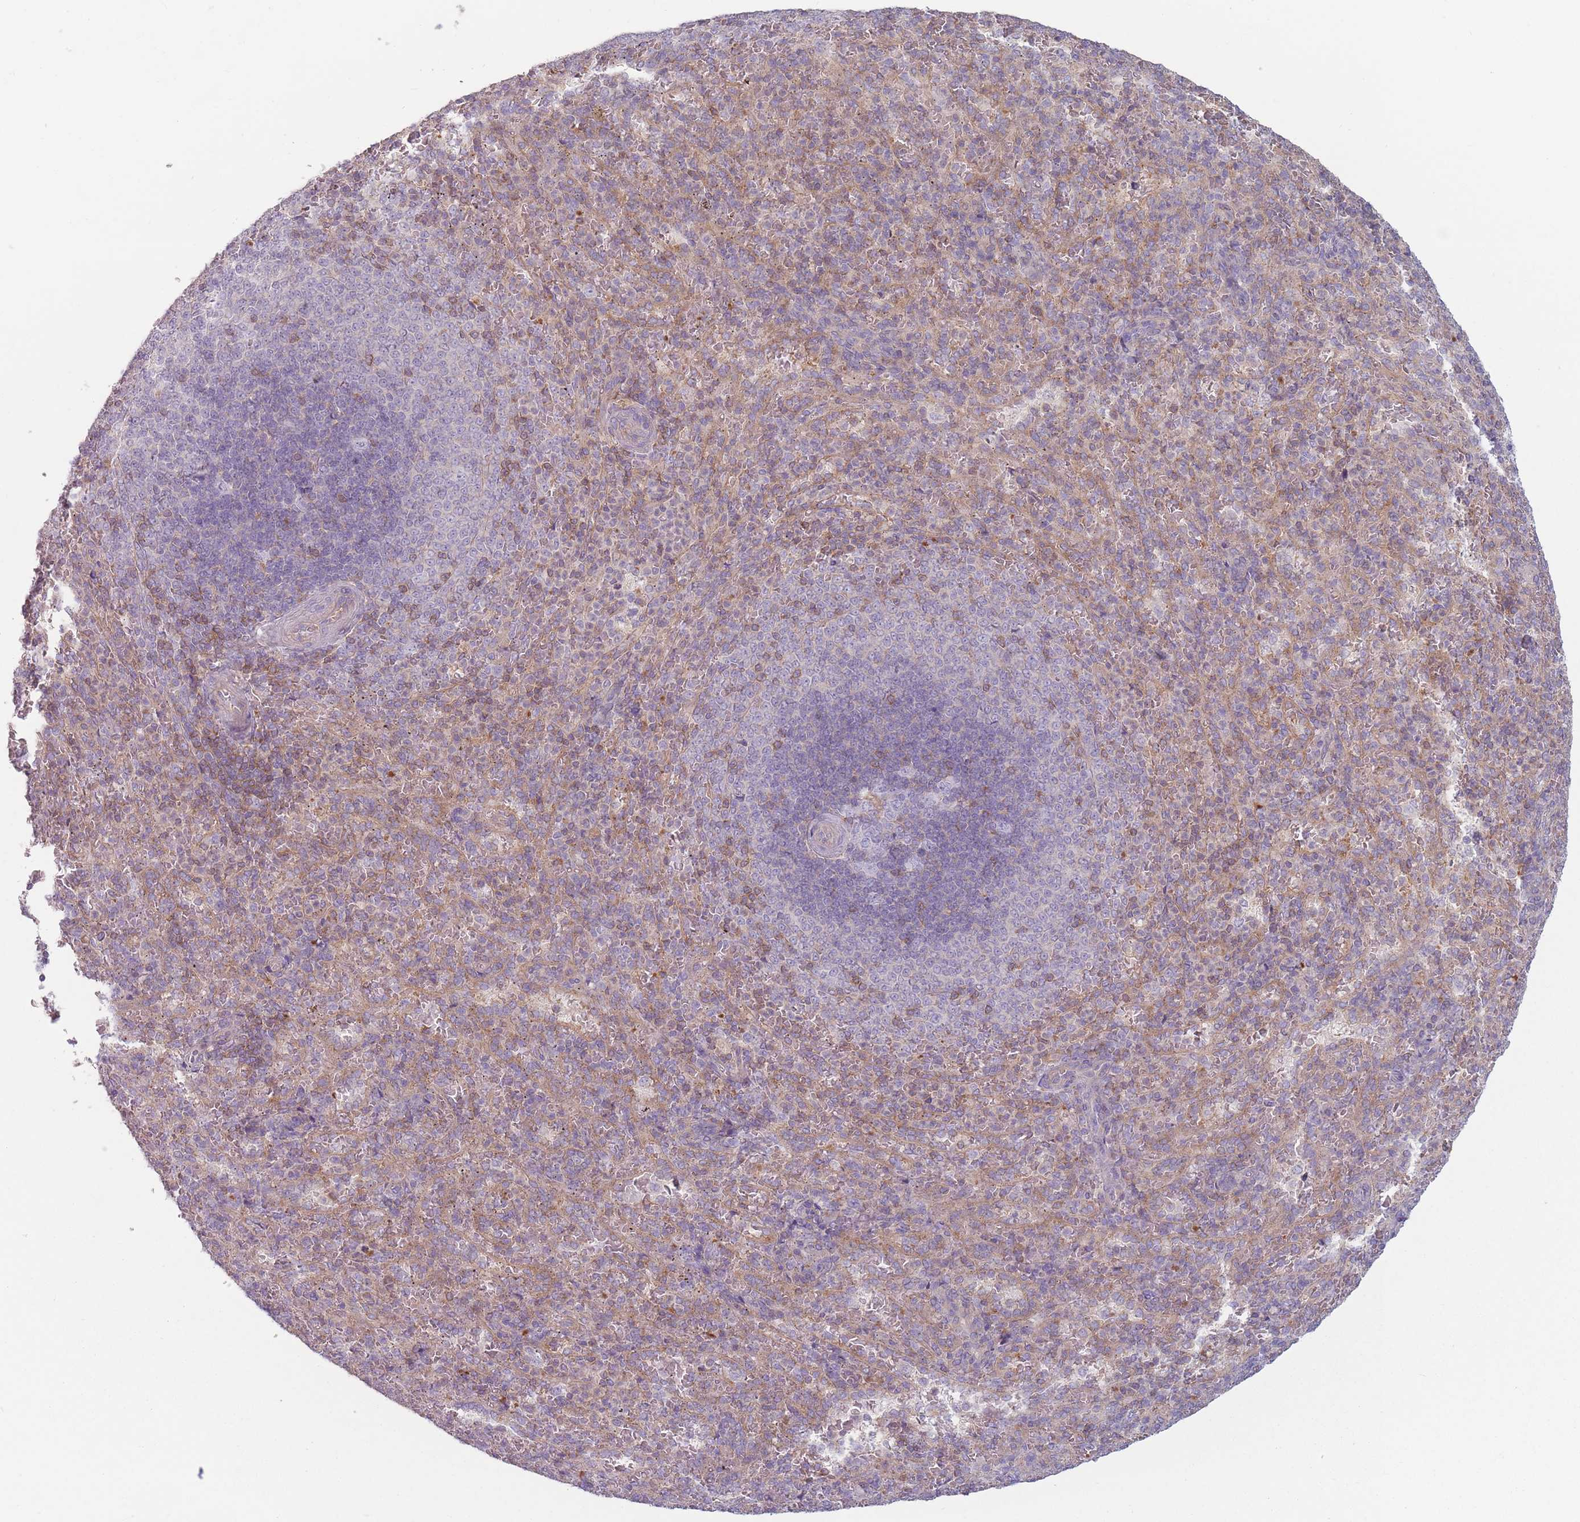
{"staining": {"intensity": "weak", "quantity": "25%-75%", "location": "cytoplasmic/membranous"}, "tissue": "spleen", "cell_type": "Cells in red pulp", "image_type": "normal", "snomed": [{"axis": "morphology", "description": "Normal tissue, NOS"}, {"axis": "topography", "description": "Spleen"}], "caption": "Immunohistochemistry of benign human spleen shows low levels of weak cytoplasmic/membranous expression in approximately 25%-75% of cells in red pulp.", "gene": "HSBP1L1", "patient": {"sex": "female", "age": 21}}